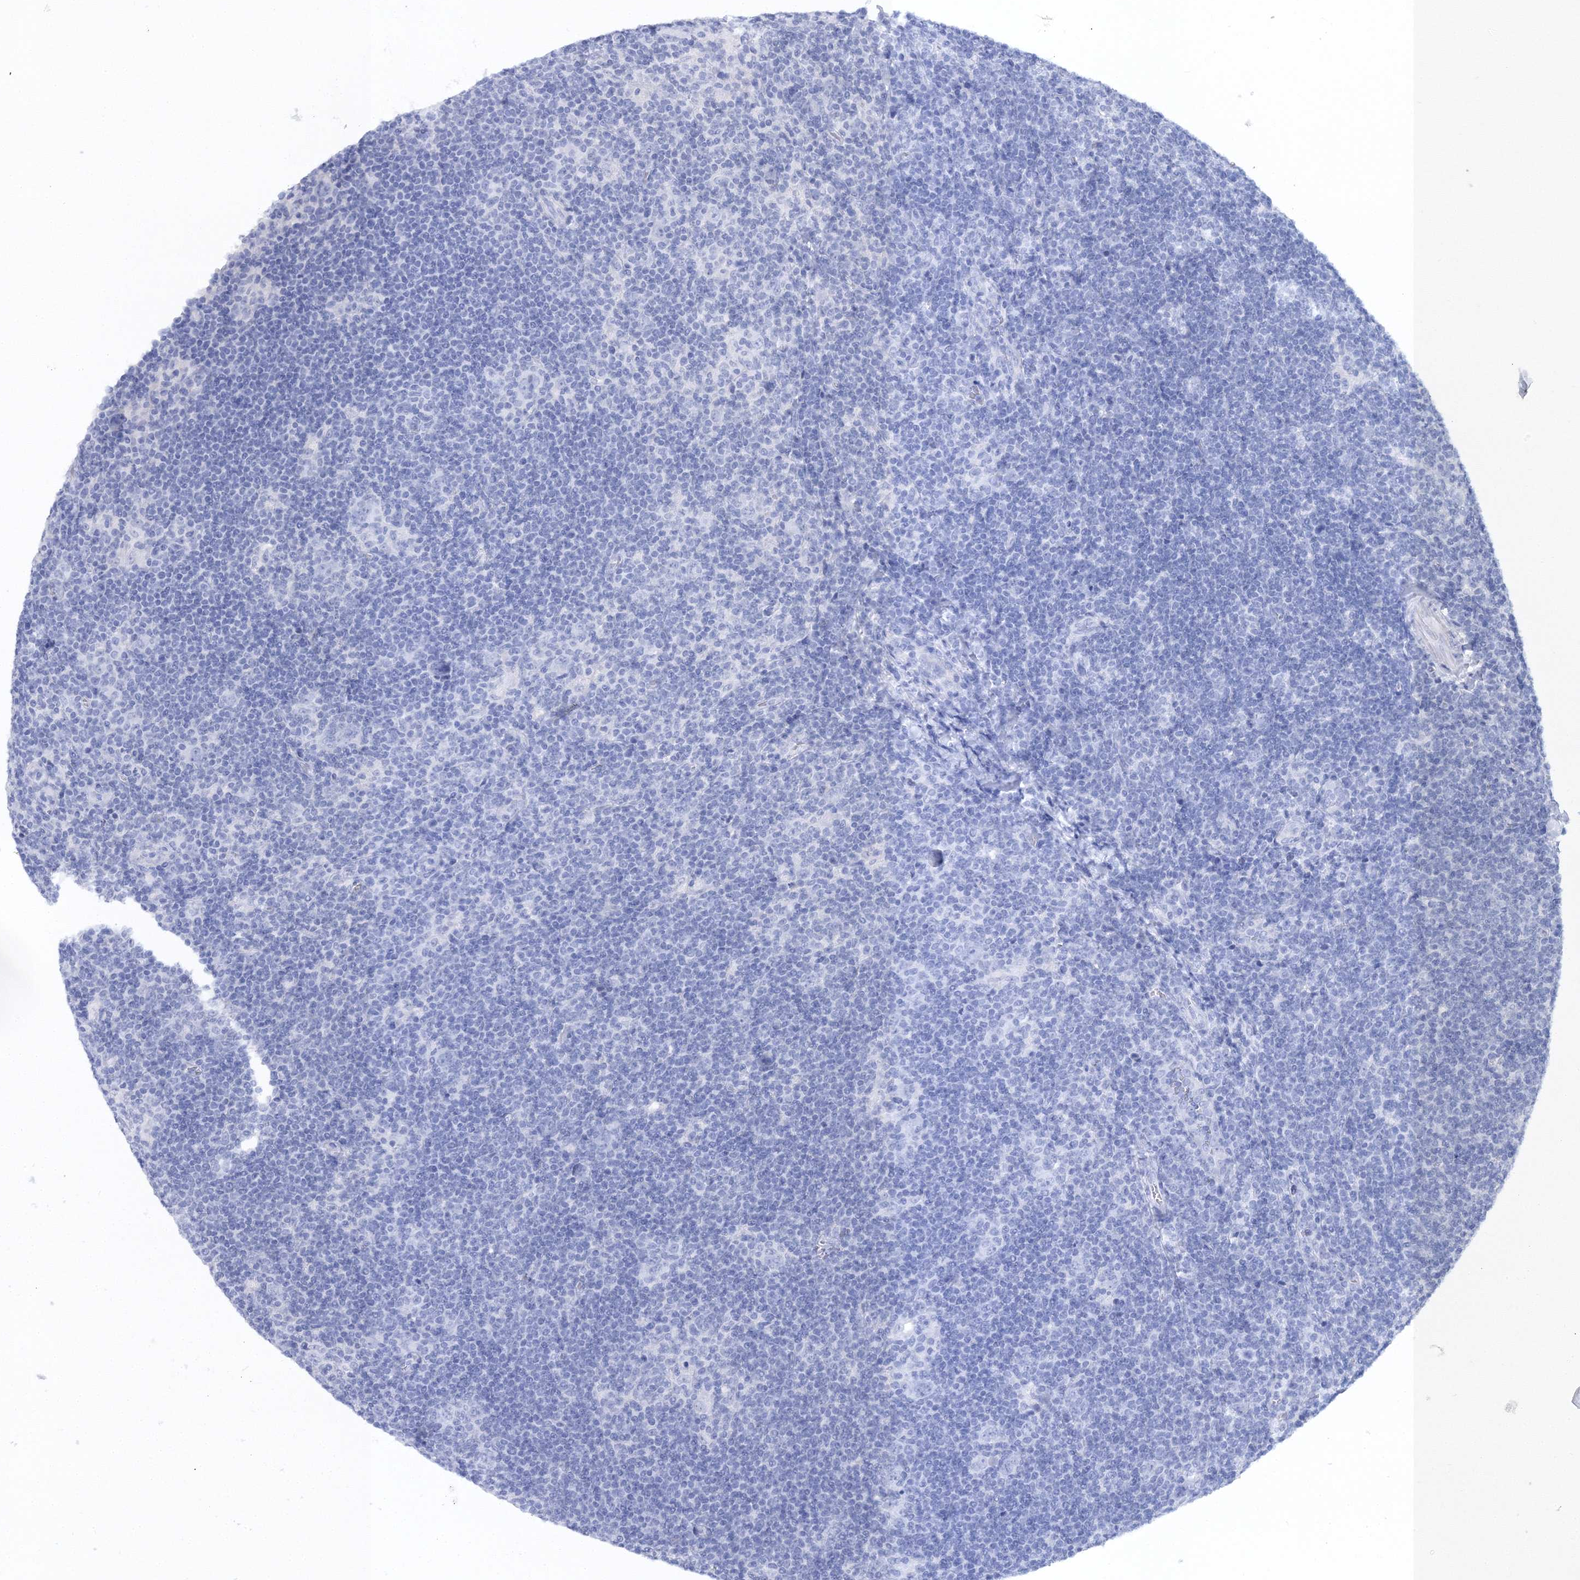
{"staining": {"intensity": "negative", "quantity": "none", "location": "none"}, "tissue": "lymphoma", "cell_type": "Tumor cells", "image_type": "cancer", "snomed": [{"axis": "morphology", "description": "Hodgkin's disease, NOS"}, {"axis": "topography", "description": "Lymph node"}], "caption": "High power microscopy image of an immunohistochemistry (IHC) image of lymphoma, revealing no significant staining in tumor cells.", "gene": "MYOZ2", "patient": {"sex": "female", "age": 57}}